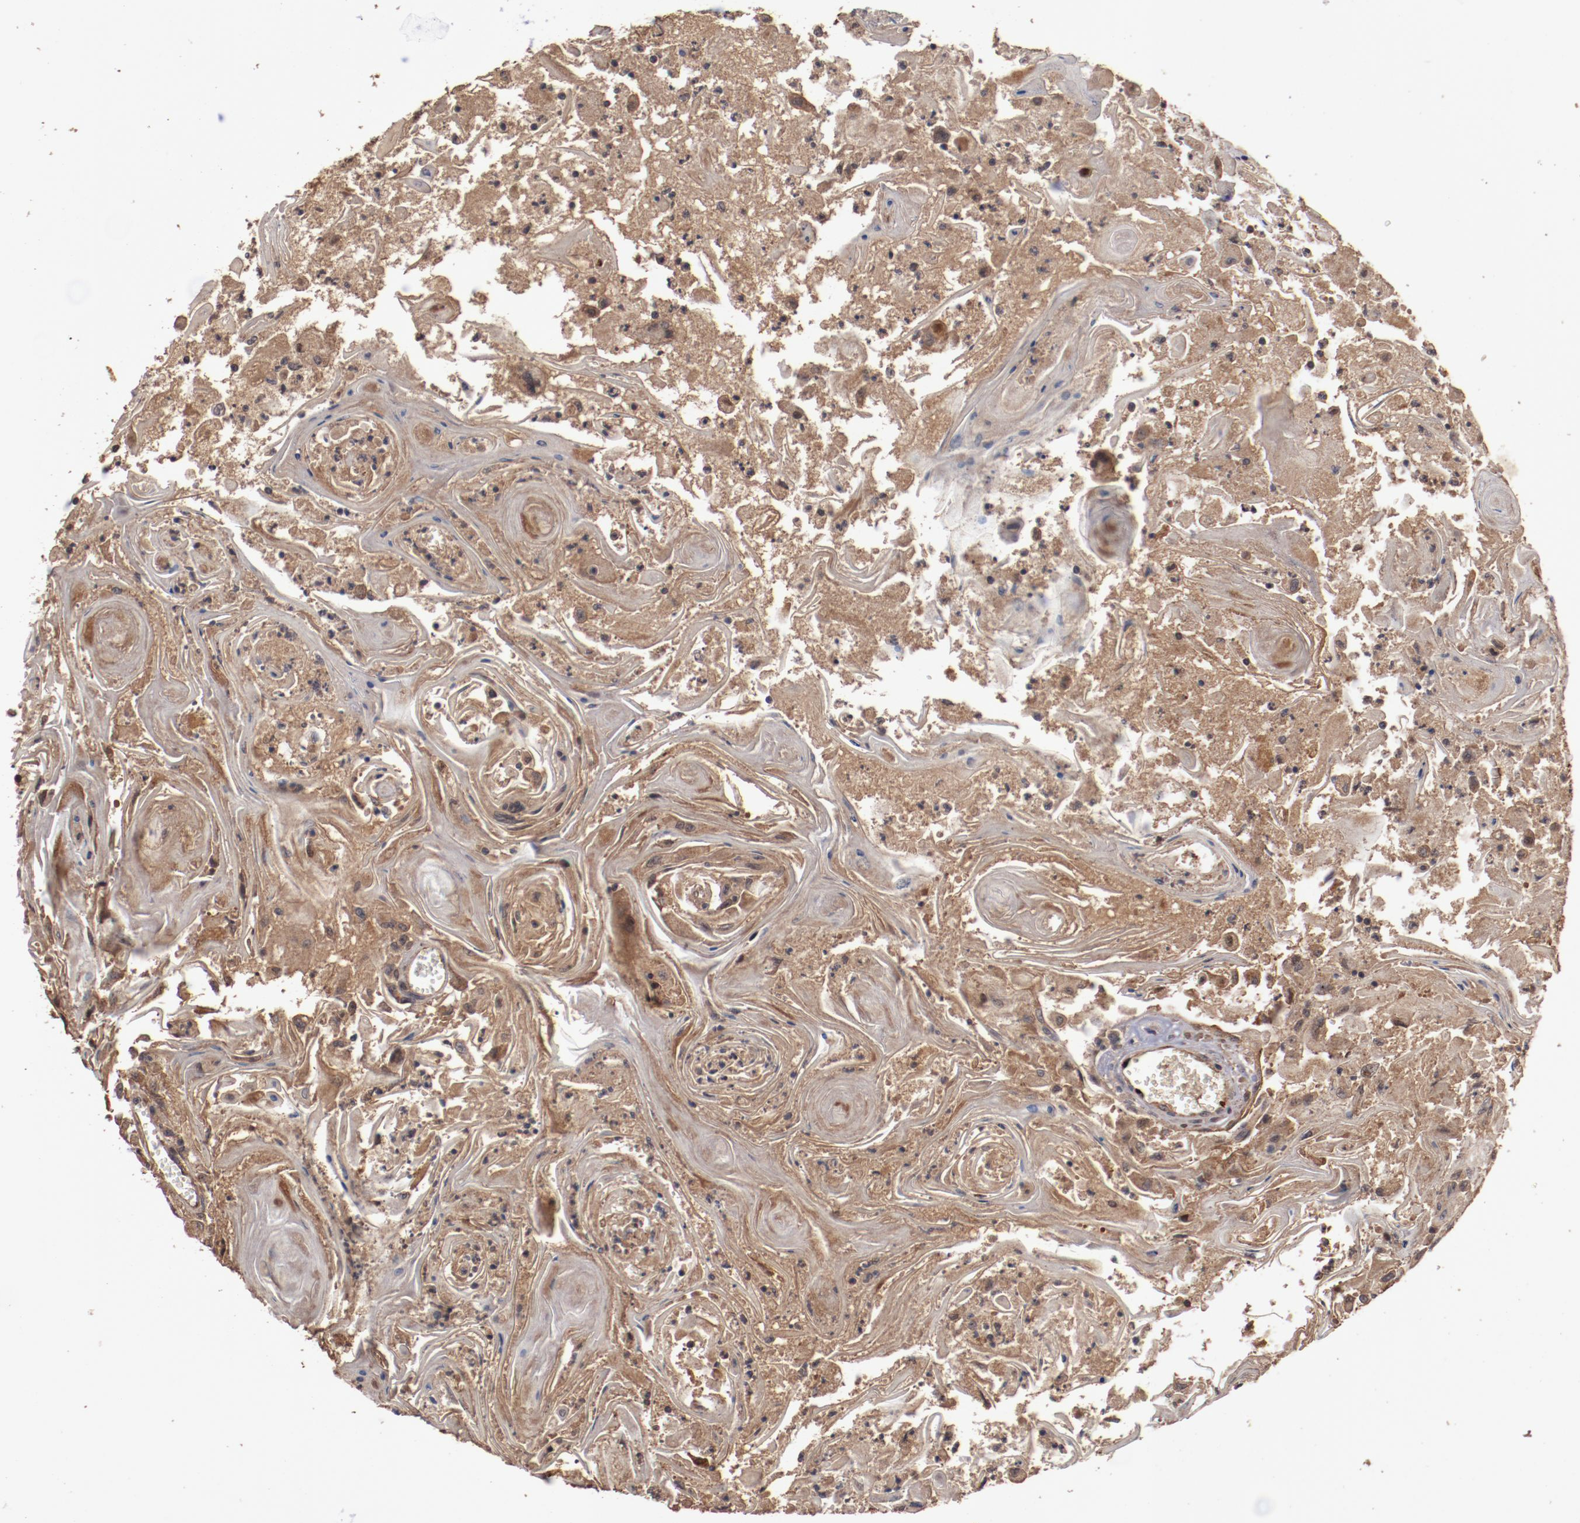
{"staining": {"intensity": "moderate", "quantity": ">75%", "location": "cytoplasmic/membranous"}, "tissue": "head and neck cancer", "cell_type": "Tumor cells", "image_type": "cancer", "snomed": [{"axis": "morphology", "description": "Squamous cell carcinoma, NOS"}, {"axis": "topography", "description": "Oral tissue"}, {"axis": "topography", "description": "Head-Neck"}], "caption": "Protein staining reveals moderate cytoplasmic/membranous expression in about >75% of tumor cells in head and neck cancer.", "gene": "DIPK2B", "patient": {"sex": "female", "age": 76}}